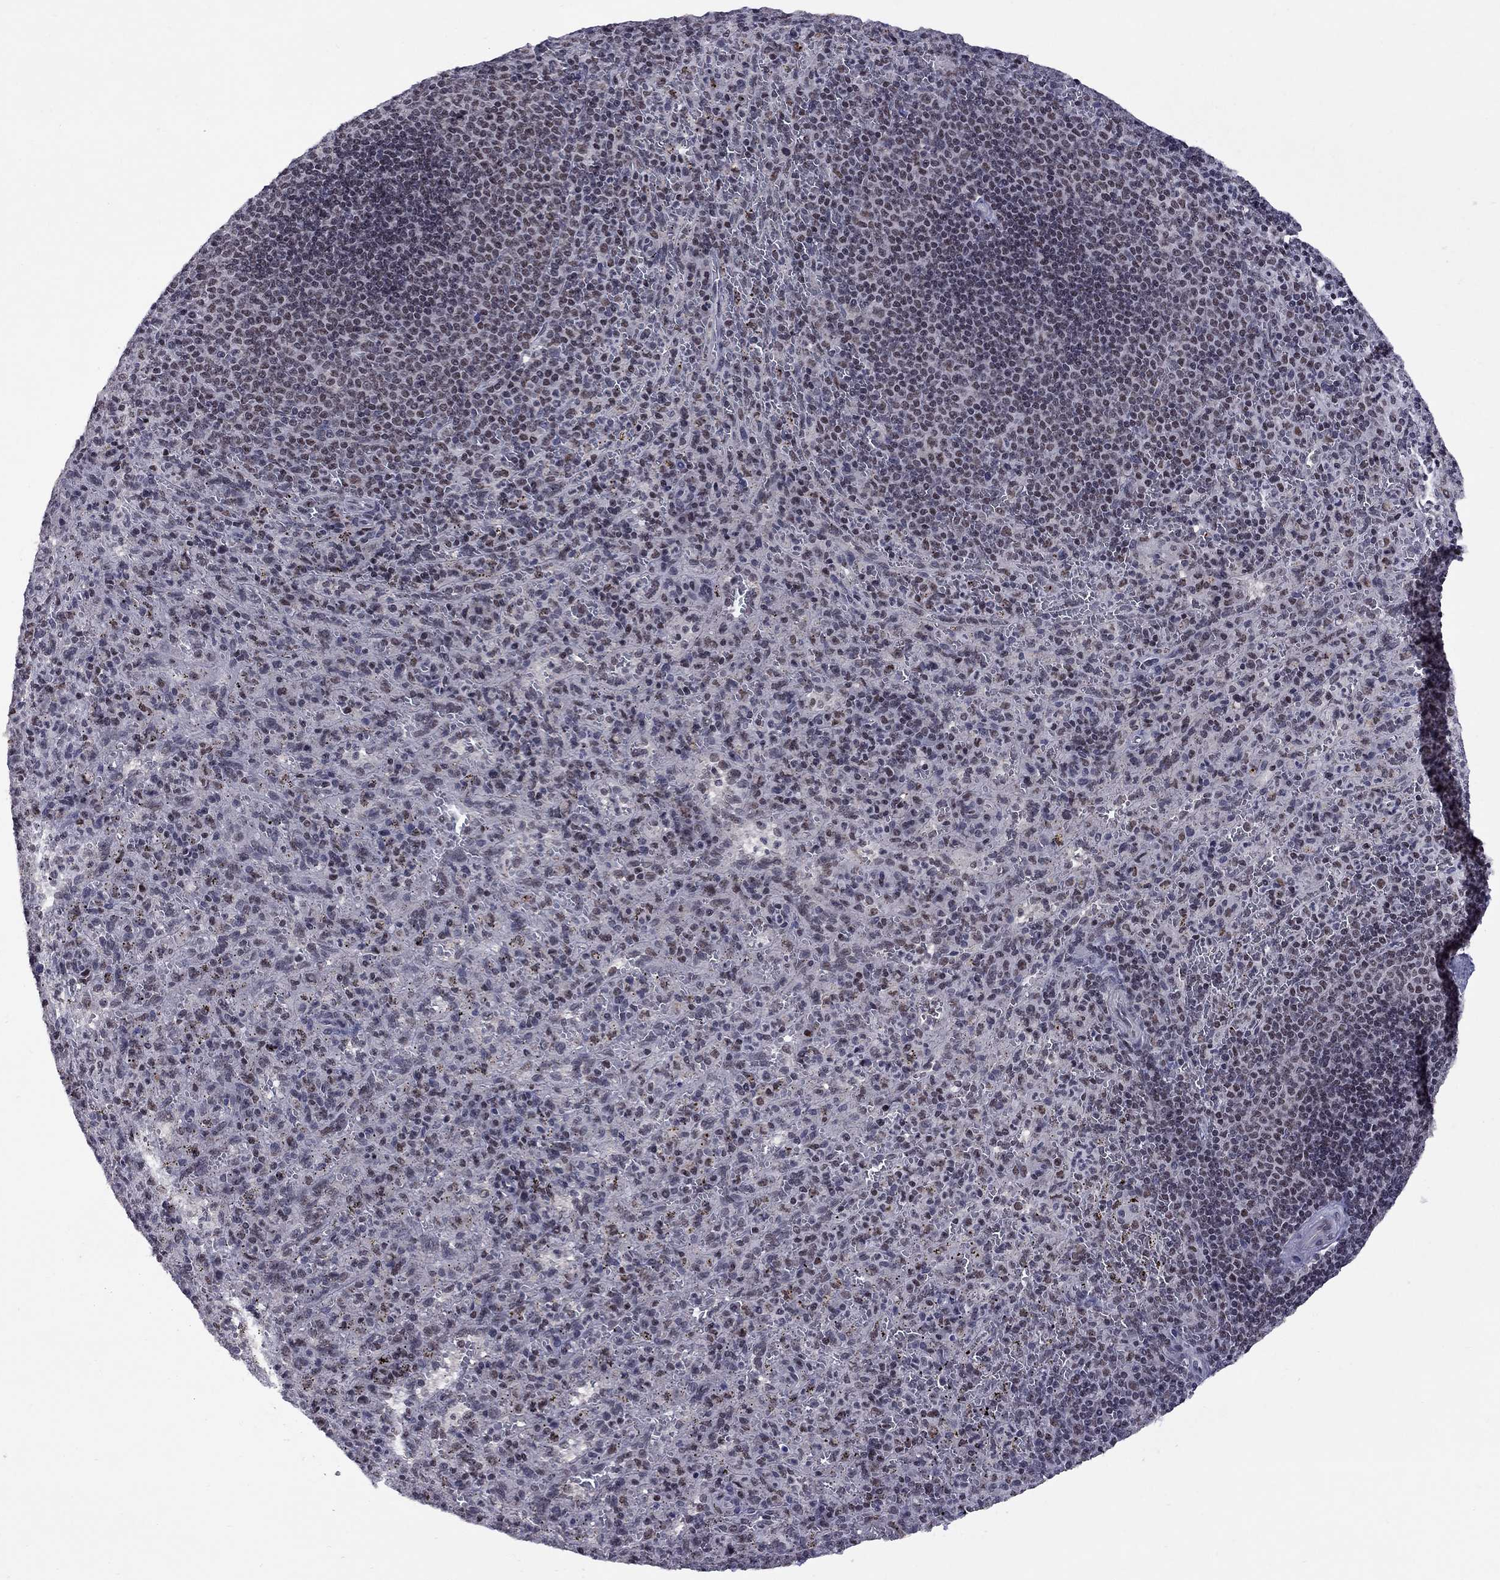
{"staining": {"intensity": "weak", "quantity": "25%-75%", "location": "nuclear"}, "tissue": "spleen", "cell_type": "Cells in red pulp", "image_type": "normal", "snomed": [{"axis": "morphology", "description": "Normal tissue, NOS"}, {"axis": "topography", "description": "Spleen"}], "caption": "The immunohistochemical stain highlights weak nuclear staining in cells in red pulp of unremarkable spleen. Nuclei are stained in blue.", "gene": "TAF9", "patient": {"sex": "male", "age": 57}}